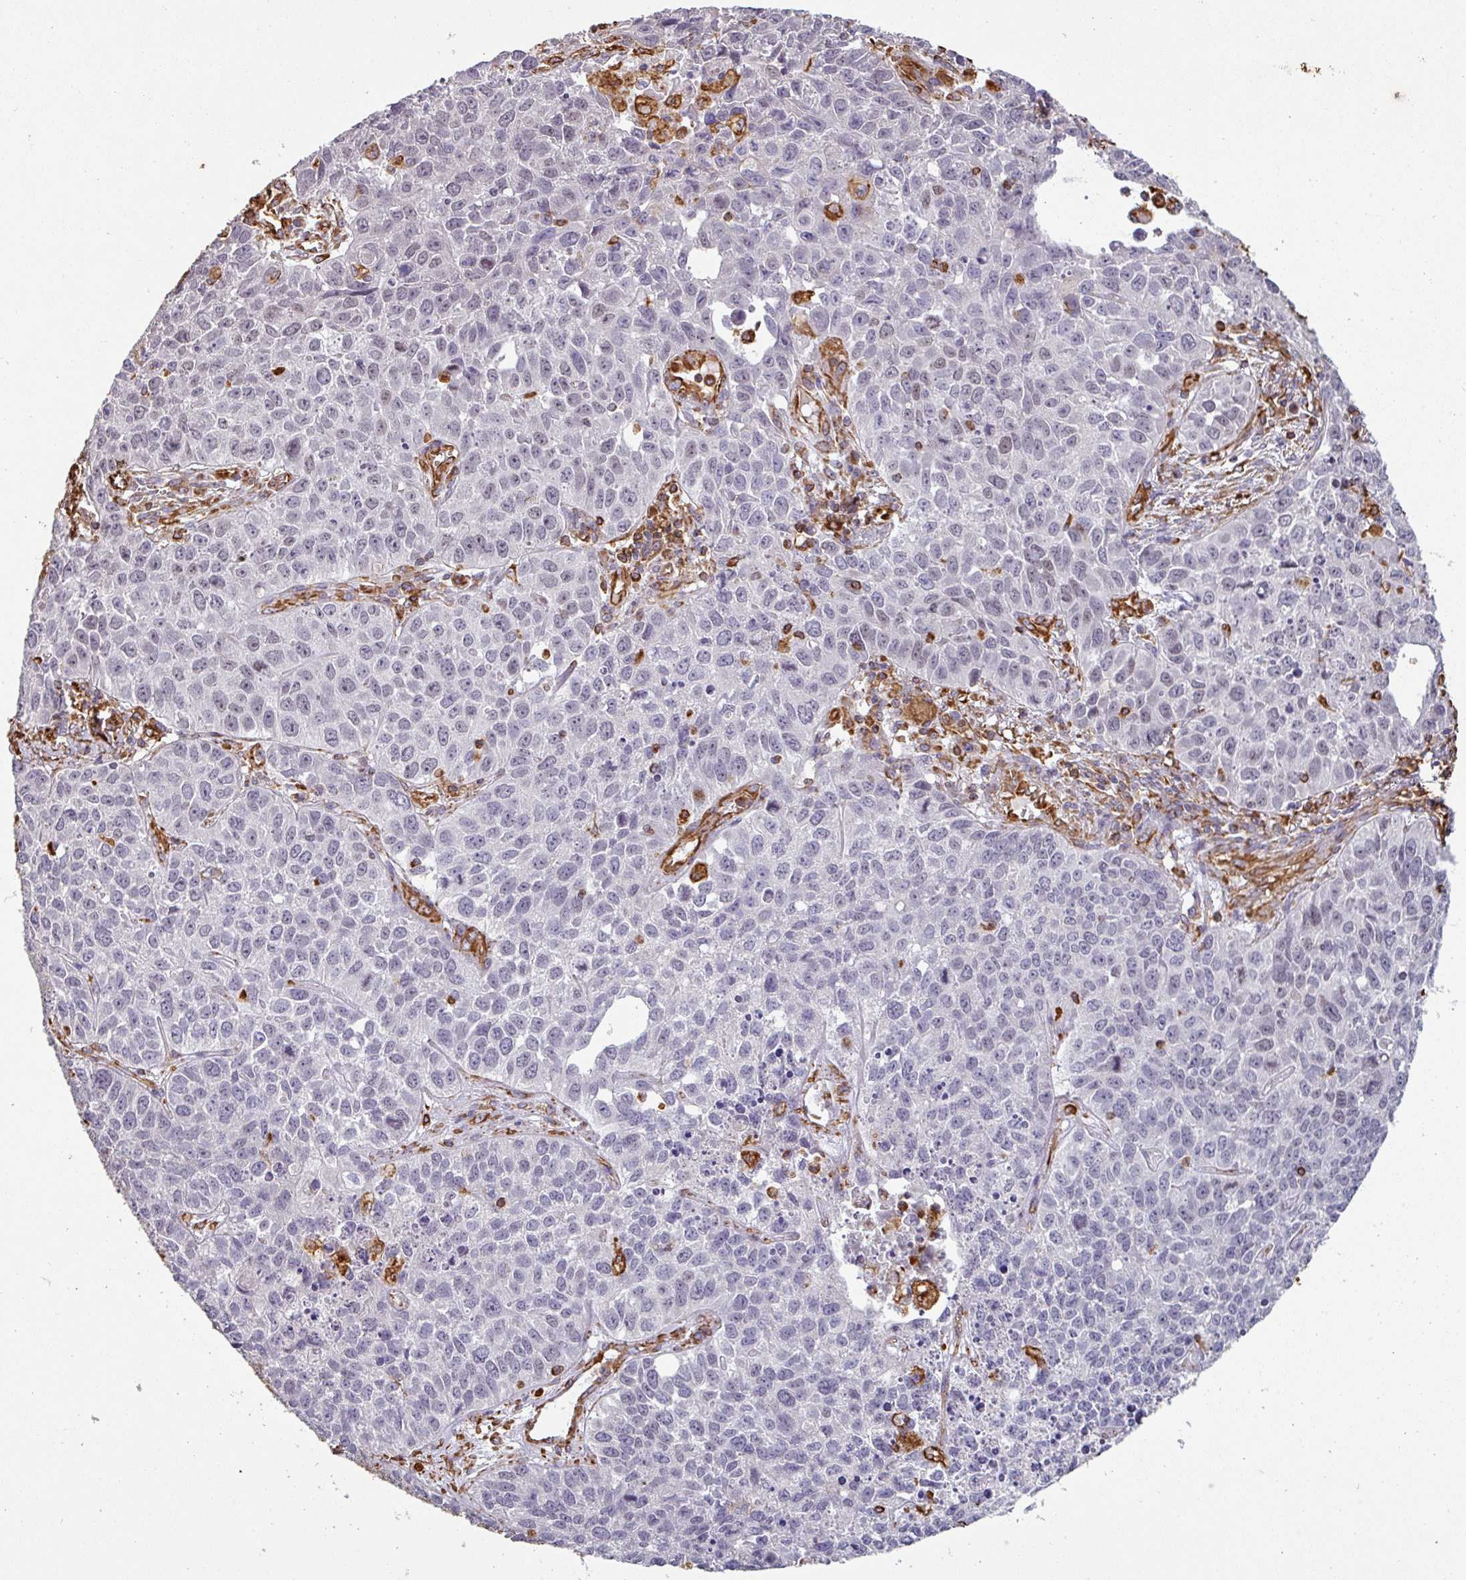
{"staining": {"intensity": "negative", "quantity": "none", "location": "none"}, "tissue": "lung cancer", "cell_type": "Tumor cells", "image_type": "cancer", "snomed": [{"axis": "morphology", "description": "Squamous cell carcinoma, NOS"}, {"axis": "topography", "description": "Lung"}], "caption": "There is no significant positivity in tumor cells of lung cancer.", "gene": "ZNF280C", "patient": {"sex": "male", "age": 76}}